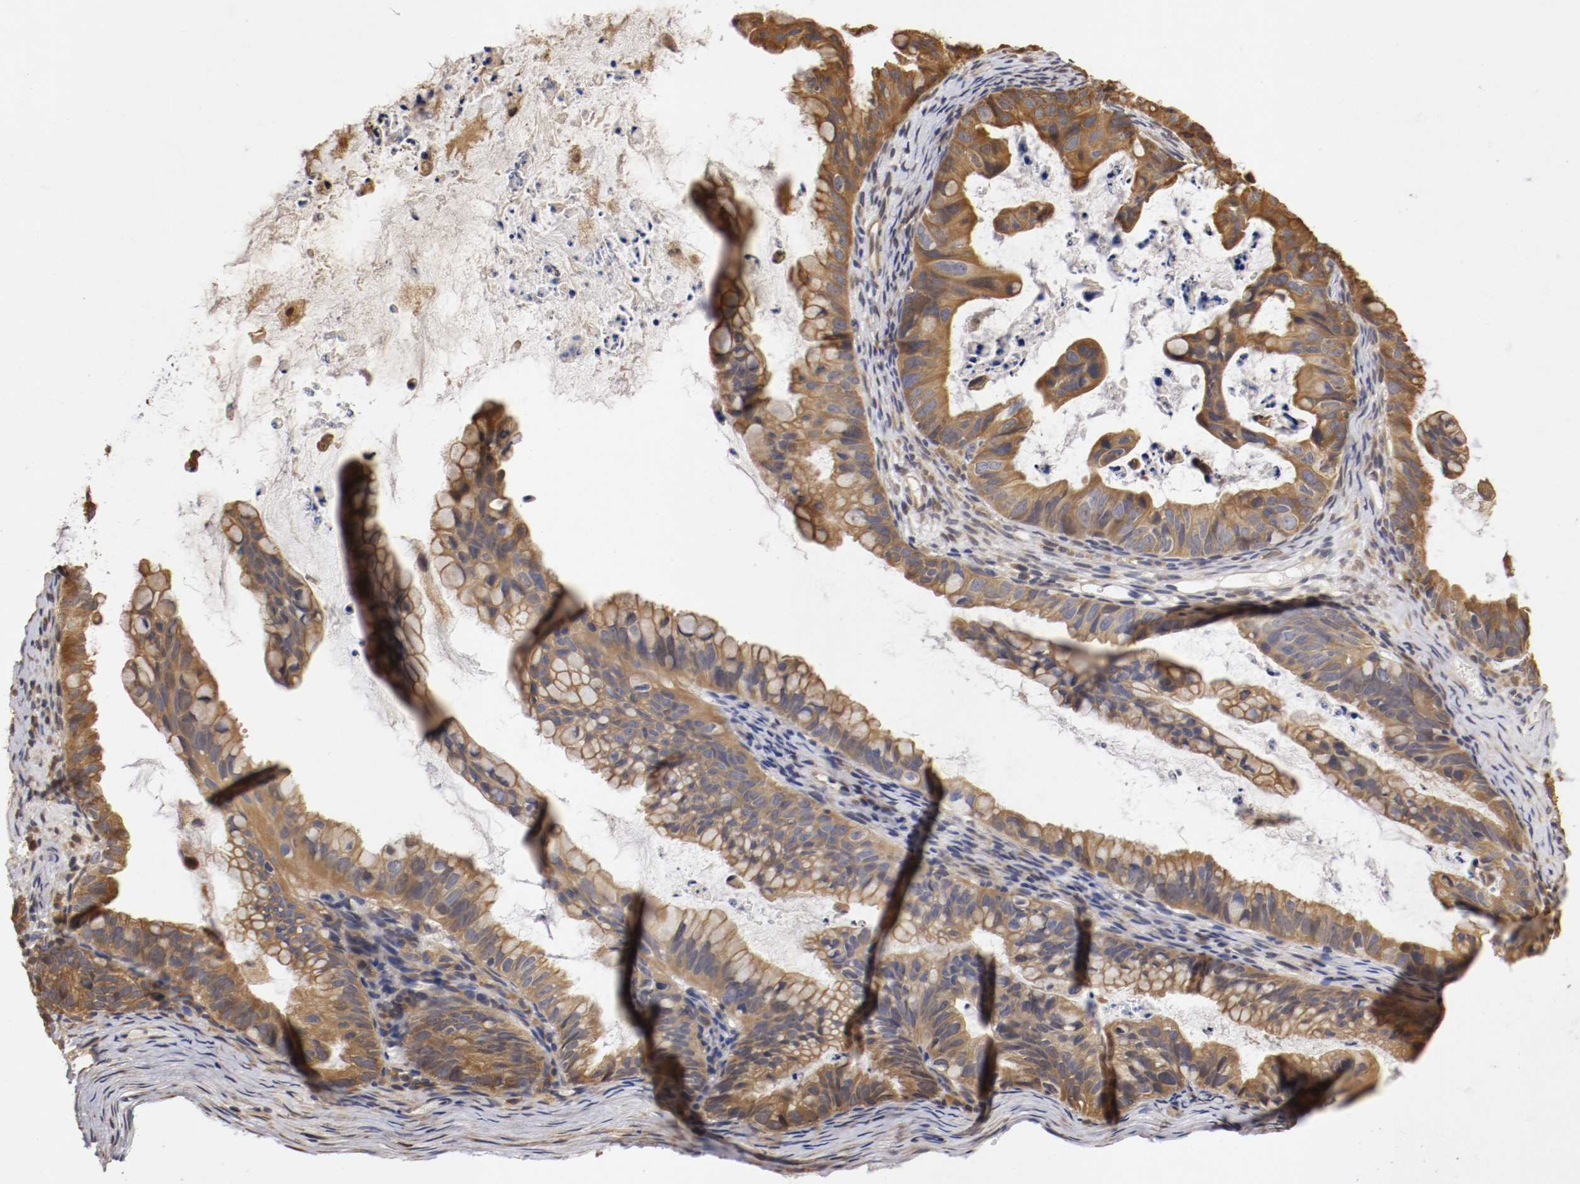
{"staining": {"intensity": "strong", "quantity": ">75%", "location": "cytoplasmic/membranous"}, "tissue": "ovarian cancer", "cell_type": "Tumor cells", "image_type": "cancer", "snomed": [{"axis": "morphology", "description": "Cystadenocarcinoma, mucinous, NOS"}, {"axis": "topography", "description": "Ovary"}], "caption": "IHC micrograph of neoplastic tissue: mucinous cystadenocarcinoma (ovarian) stained using immunohistochemistry (IHC) shows high levels of strong protein expression localized specifically in the cytoplasmic/membranous of tumor cells, appearing as a cytoplasmic/membranous brown color.", "gene": "VEZT", "patient": {"sex": "female", "age": 36}}